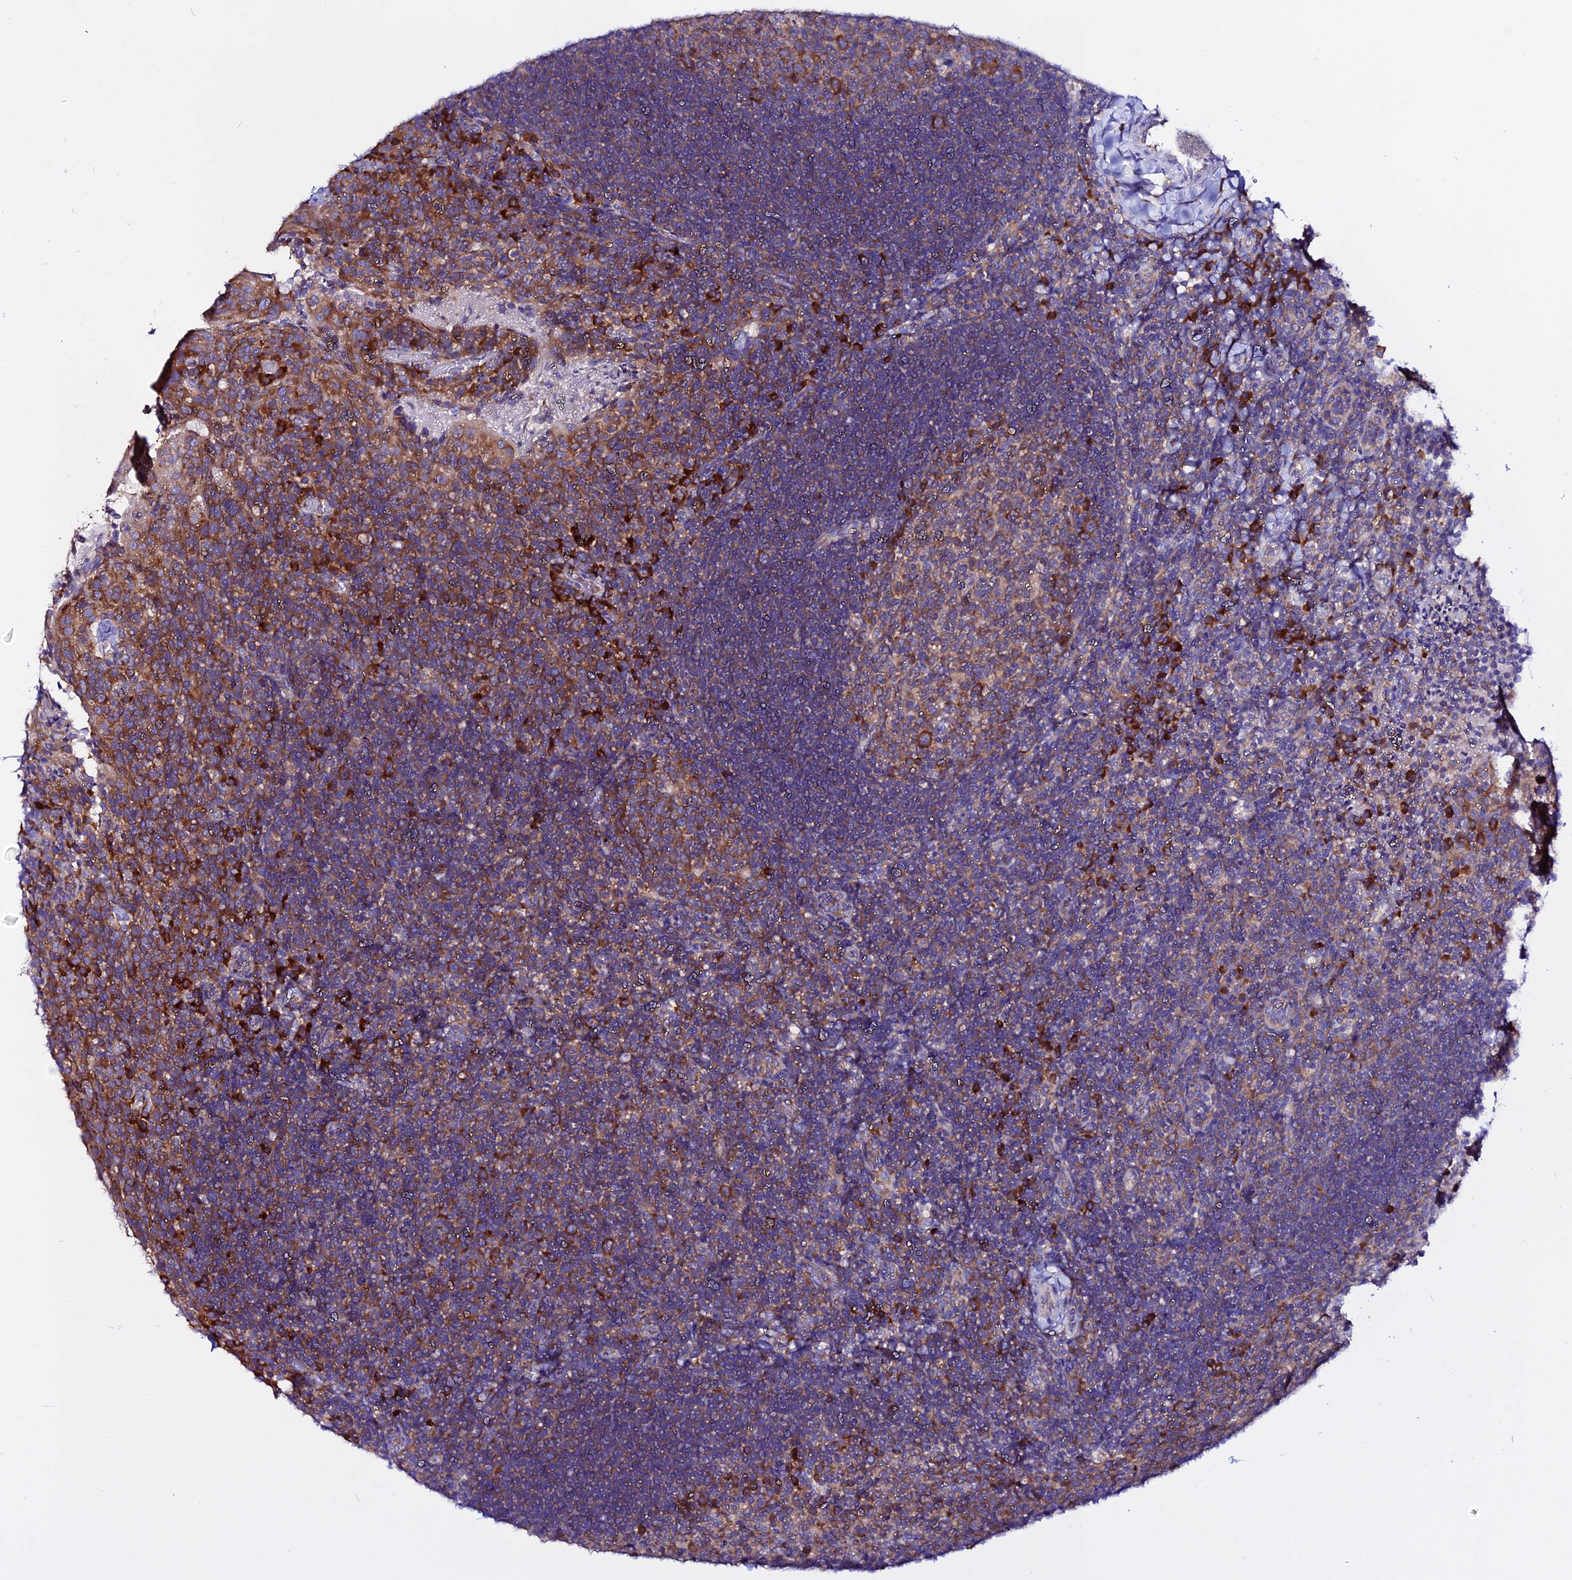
{"staining": {"intensity": "moderate", "quantity": "25%-75%", "location": "cytoplasmic/membranous"}, "tissue": "tonsil", "cell_type": "Germinal center cells", "image_type": "normal", "snomed": [{"axis": "morphology", "description": "Normal tissue, NOS"}, {"axis": "topography", "description": "Tonsil"}], "caption": "Brown immunohistochemical staining in benign human tonsil displays moderate cytoplasmic/membranous expression in about 25%-75% of germinal center cells. The protein is stained brown, and the nuclei are stained in blue (DAB IHC with brightfield microscopy, high magnification).", "gene": "EEF1G", "patient": {"sex": "female", "age": 10}}